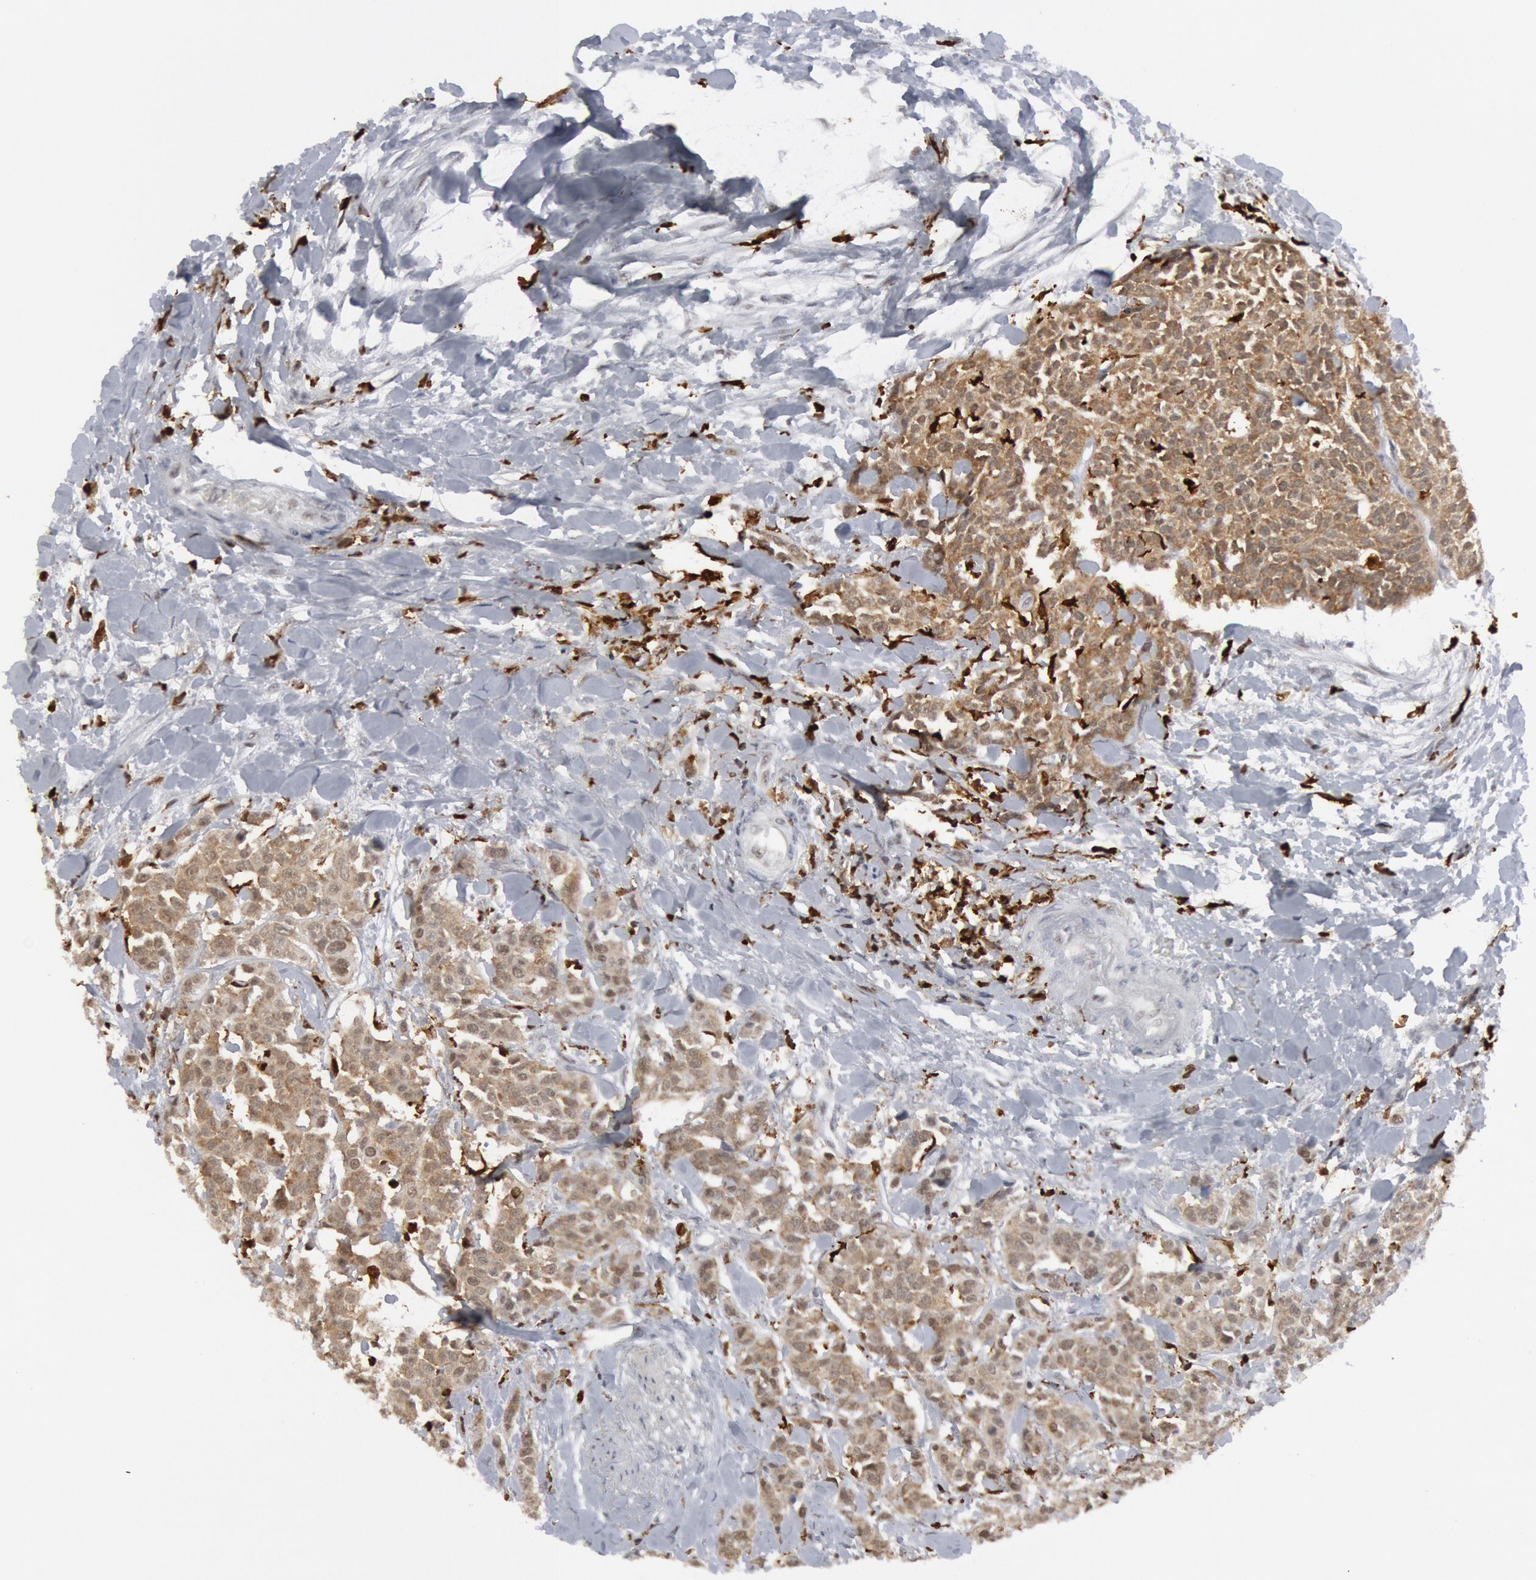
{"staining": {"intensity": "weak", "quantity": ">75%", "location": "cytoplasmic/membranous,nuclear"}, "tissue": "urothelial cancer", "cell_type": "Tumor cells", "image_type": "cancer", "snomed": [{"axis": "morphology", "description": "Urothelial carcinoma, High grade"}, {"axis": "topography", "description": "Urinary bladder"}], "caption": "Immunohistochemical staining of urothelial cancer demonstrates low levels of weak cytoplasmic/membranous and nuclear staining in approximately >75% of tumor cells.", "gene": "PTPN6", "patient": {"sex": "male", "age": 56}}